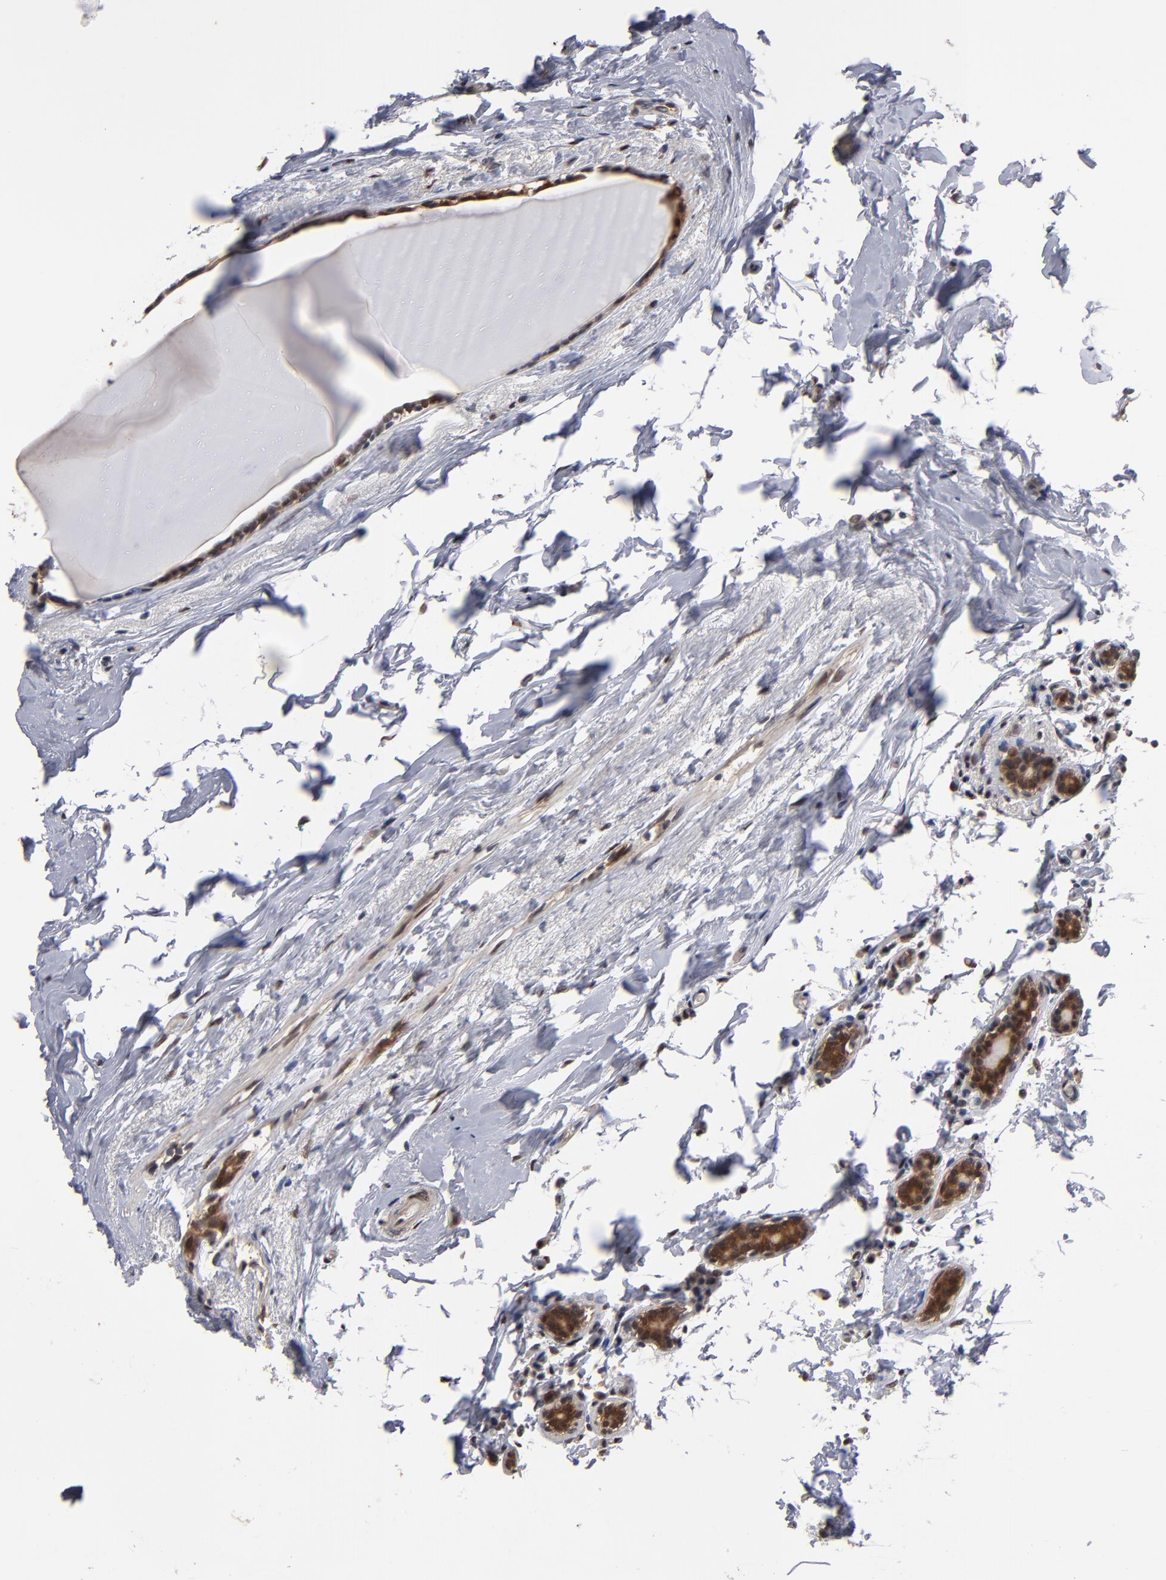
{"staining": {"intensity": "moderate", "quantity": ">75%", "location": "cytoplasmic/membranous,nuclear"}, "tissue": "breast cancer", "cell_type": "Tumor cells", "image_type": "cancer", "snomed": [{"axis": "morphology", "description": "Lobular carcinoma"}, {"axis": "topography", "description": "Breast"}], "caption": "The micrograph shows a brown stain indicating the presence of a protein in the cytoplasmic/membranous and nuclear of tumor cells in breast lobular carcinoma.", "gene": "HUWE1", "patient": {"sex": "female", "age": 55}}